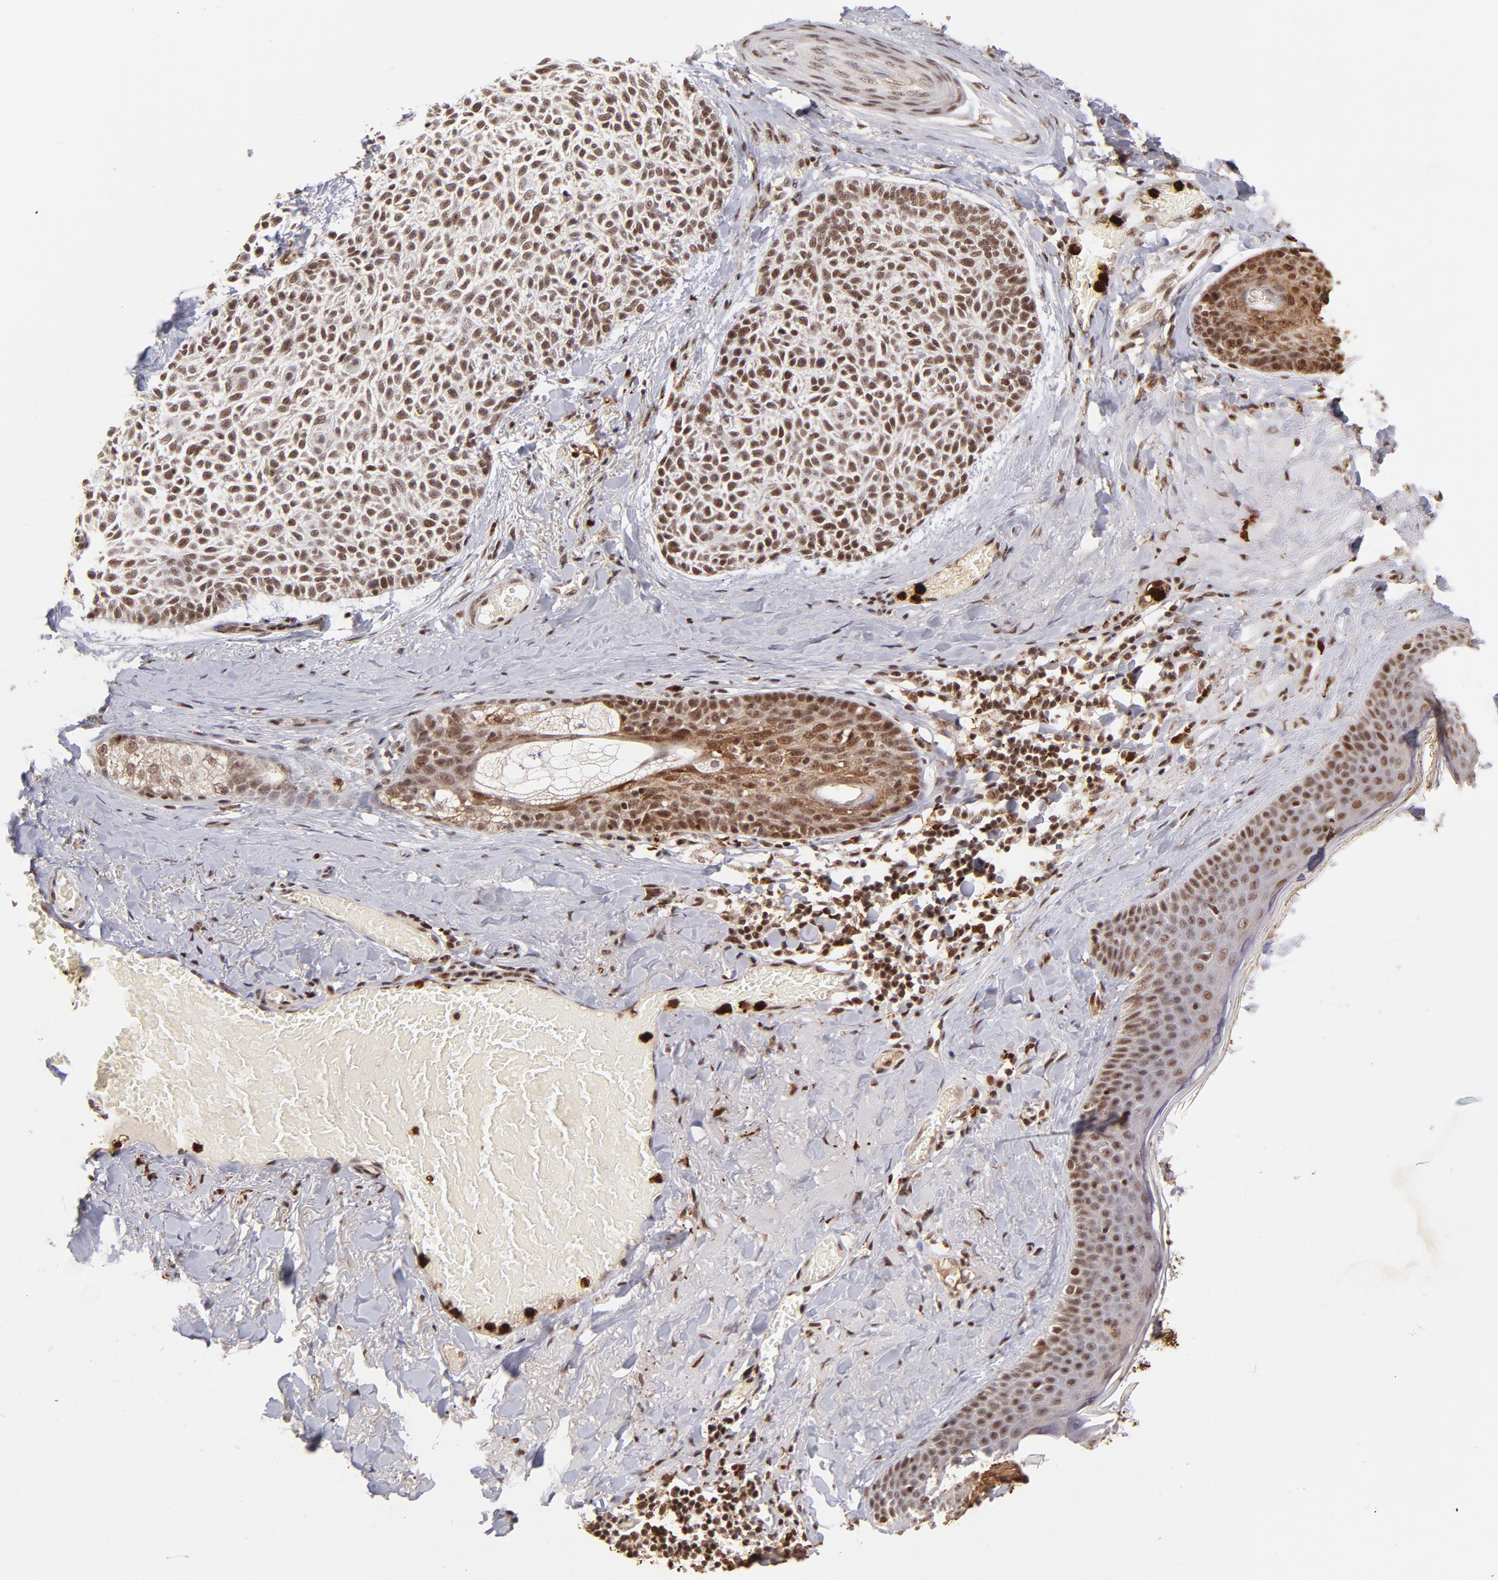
{"staining": {"intensity": "moderate", "quantity": ">75%", "location": "cytoplasmic/membranous,nuclear"}, "tissue": "skin cancer", "cell_type": "Tumor cells", "image_type": "cancer", "snomed": [{"axis": "morphology", "description": "Normal tissue, NOS"}, {"axis": "morphology", "description": "Basal cell carcinoma"}, {"axis": "topography", "description": "Skin"}], "caption": "This is an image of IHC staining of skin cancer, which shows moderate expression in the cytoplasmic/membranous and nuclear of tumor cells.", "gene": "ZFX", "patient": {"sex": "female", "age": 70}}